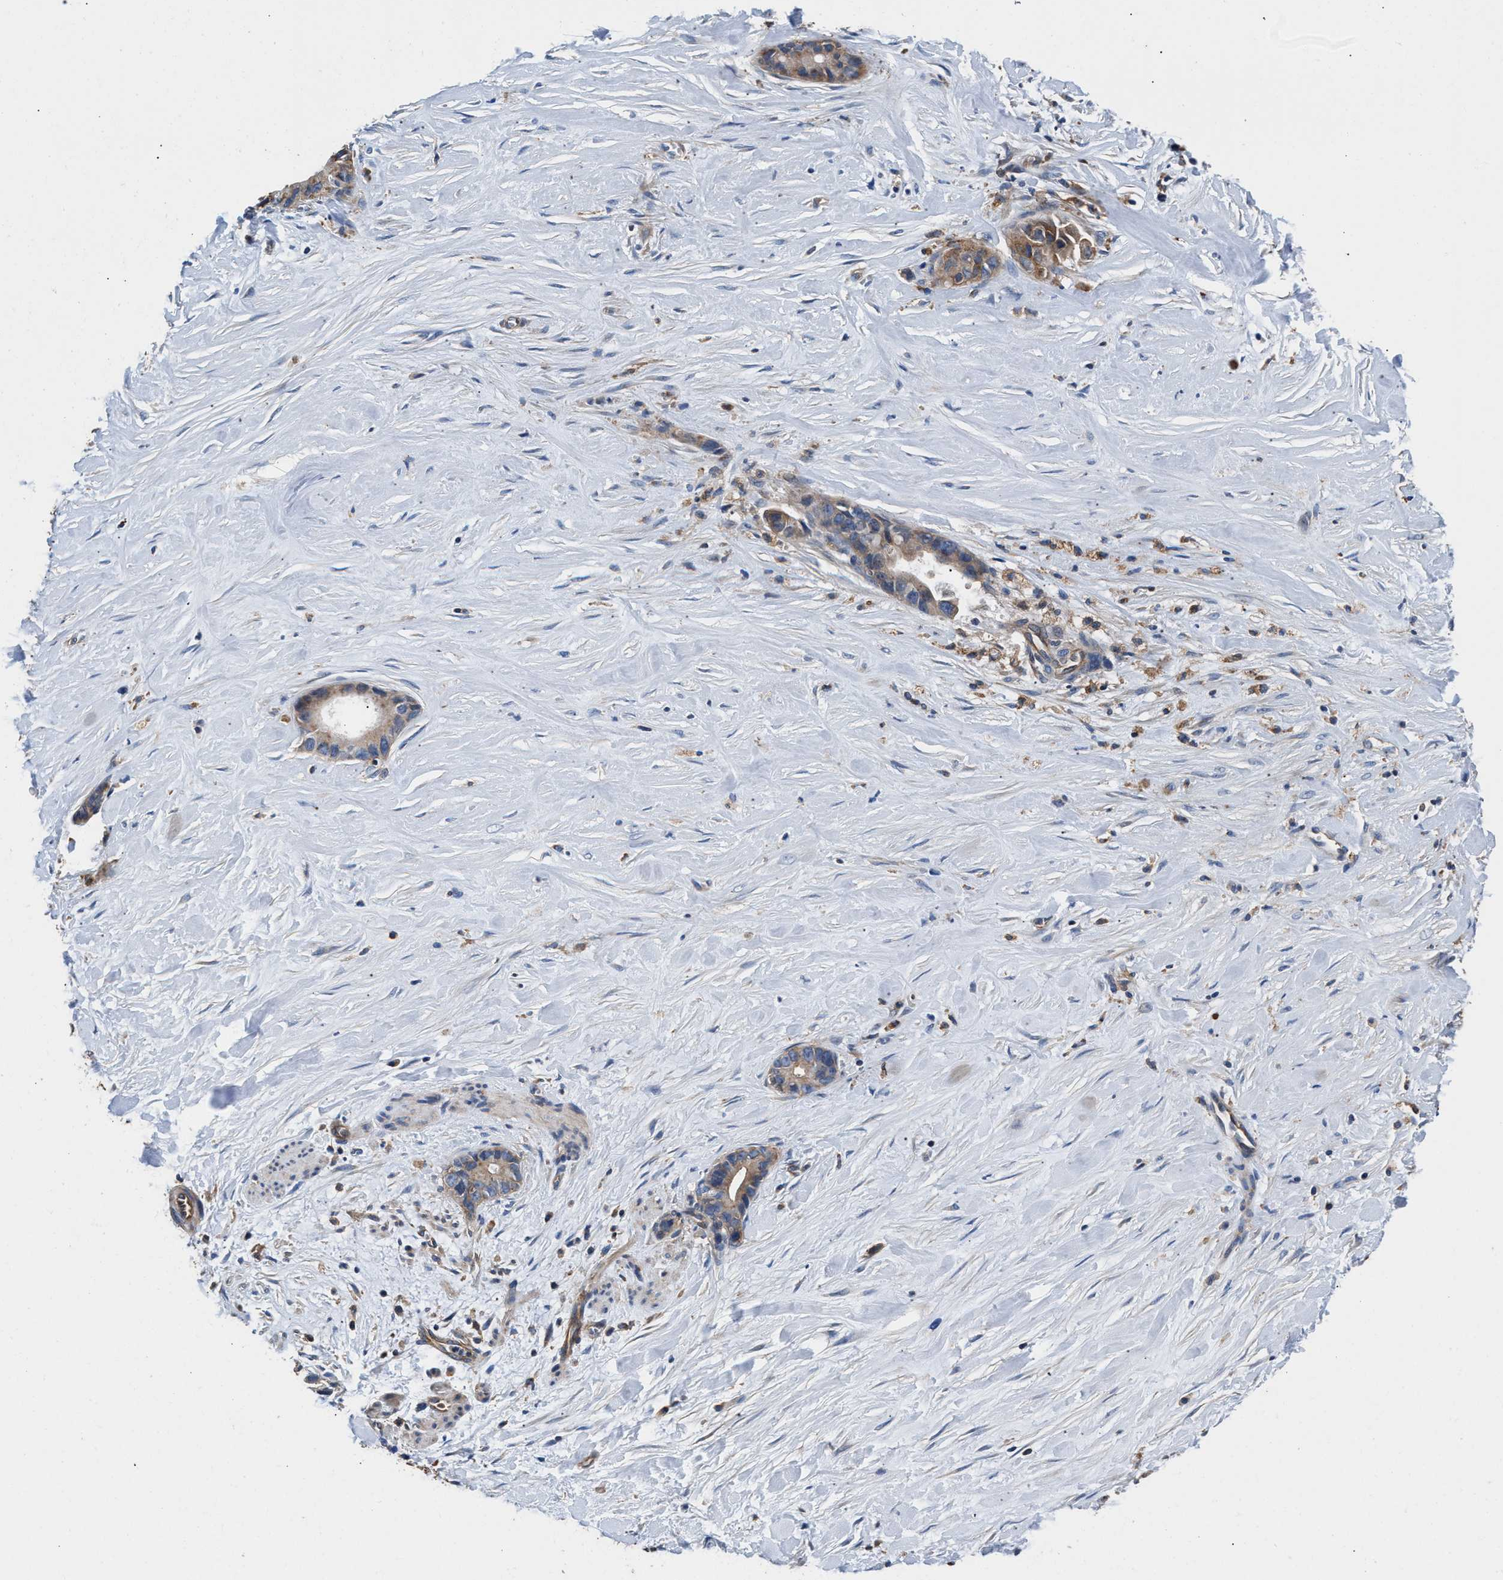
{"staining": {"intensity": "weak", "quantity": ">75%", "location": "cytoplasmic/membranous"}, "tissue": "liver cancer", "cell_type": "Tumor cells", "image_type": "cancer", "snomed": [{"axis": "morphology", "description": "Cholangiocarcinoma"}, {"axis": "topography", "description": "Liver"}], "caption": "Brown immunohistochemical staining in human cholangiocarcinoma (liver) shows weak cytoplasmic/membranous staining in approximately >75% of tumor cells.", "gene": "PPP1R9B", "patient": {"sex": "female", "age": 55}}